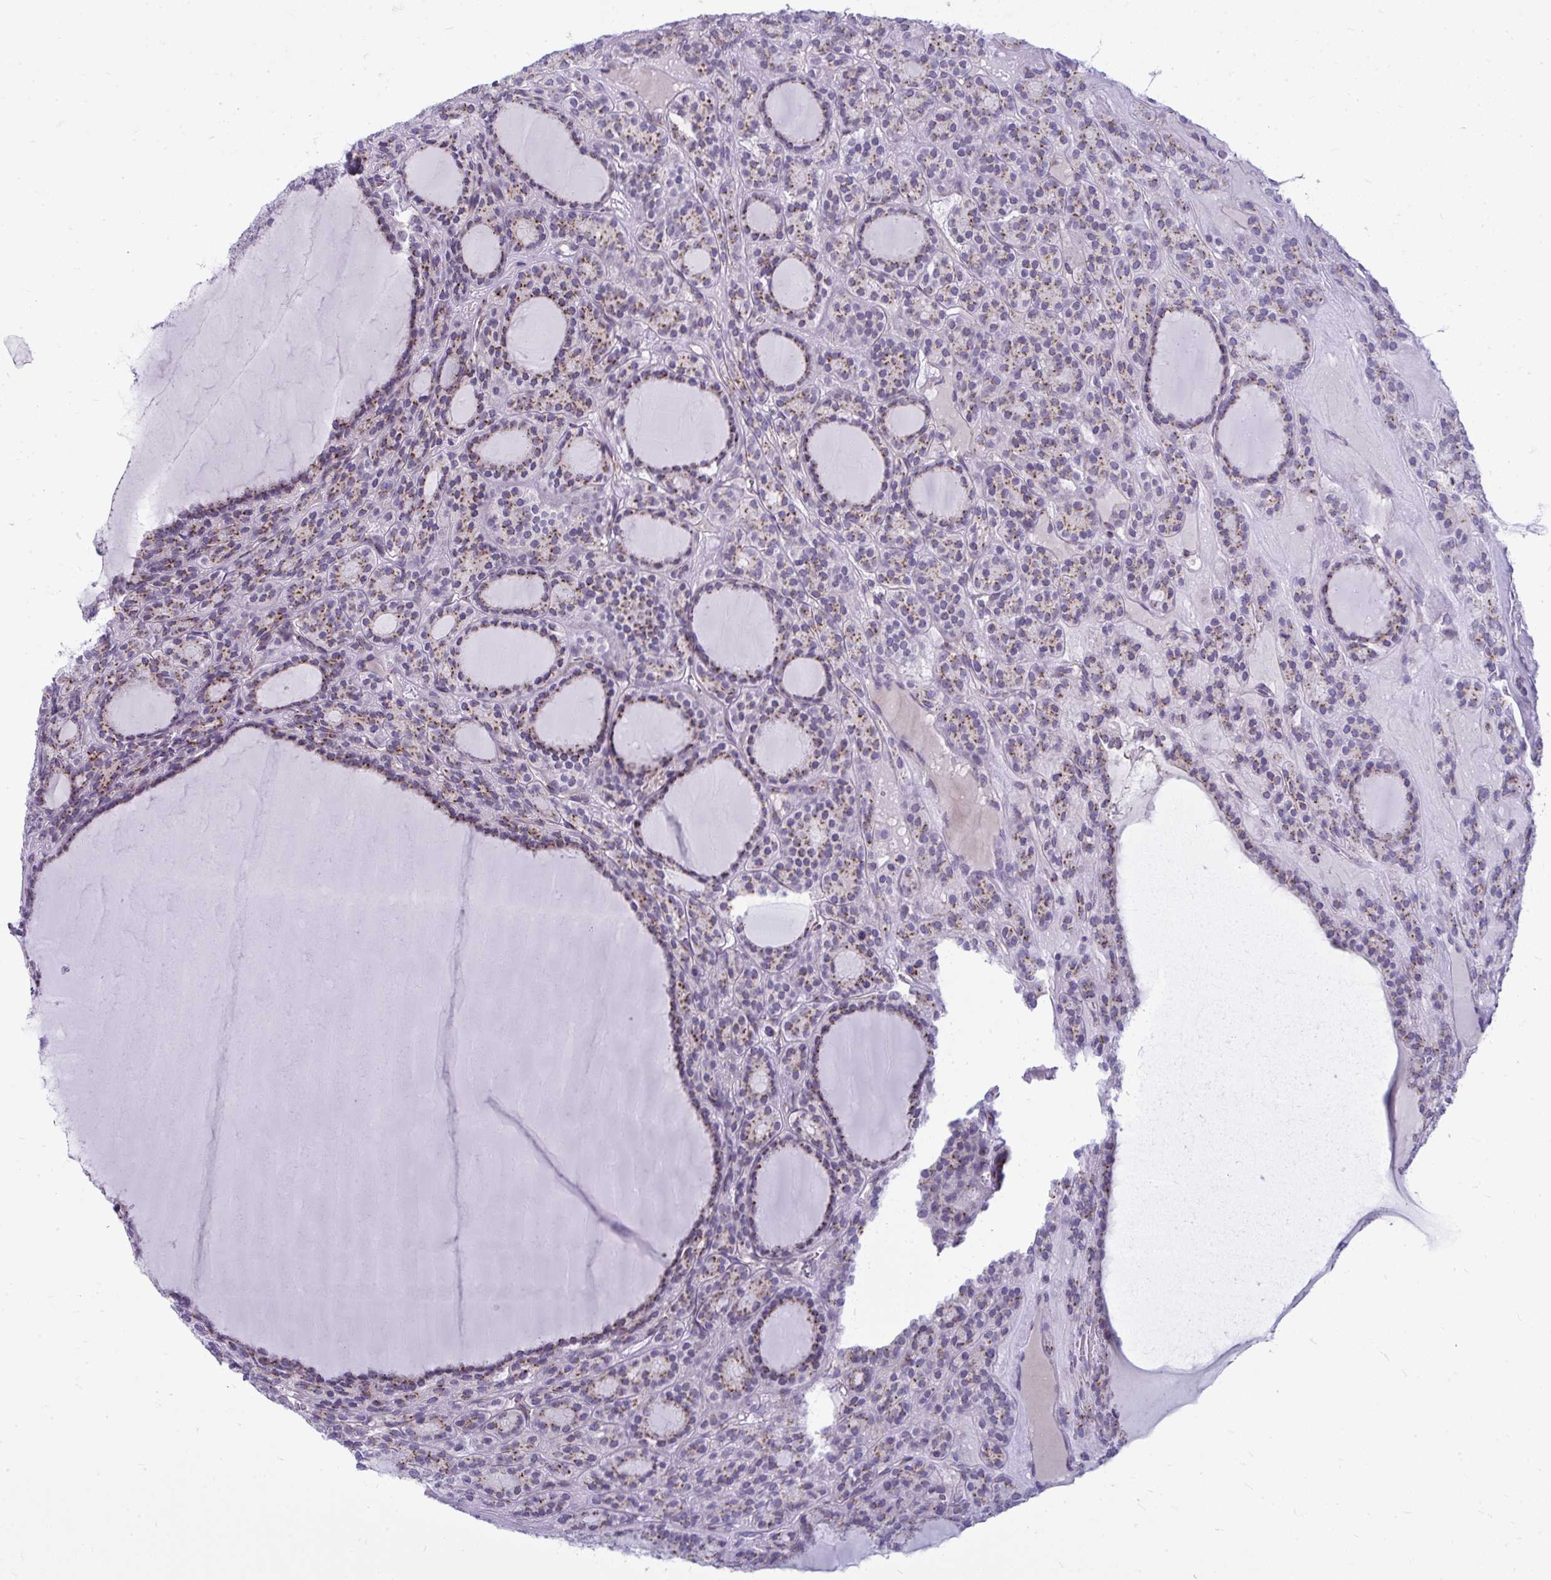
{"staining": {"intensity": "moderate", "quantity": "<25%", "location": "cytoplasmic/membranous"}, "tissue": "thyroid cancer", "cell_type": "Tumor cells", "image_type": "cancer", "snomed": [{"axis": "morphology", "description": "Follicular adenoma carcinoma, NOS"}, {"axis": "topography", "description": "Thyroid gland"}], "caption": "Protein expression analysis of follicular adenoma carcinoma (thyroid) demonstrates moderate cytoplasmic/membranous positivity in about <25% of tumor cells. The protein is shown in brown color, while the nuclei are stained blue.", "gene": "DTX4", "patient": {"sex": "female", "age": 63}}